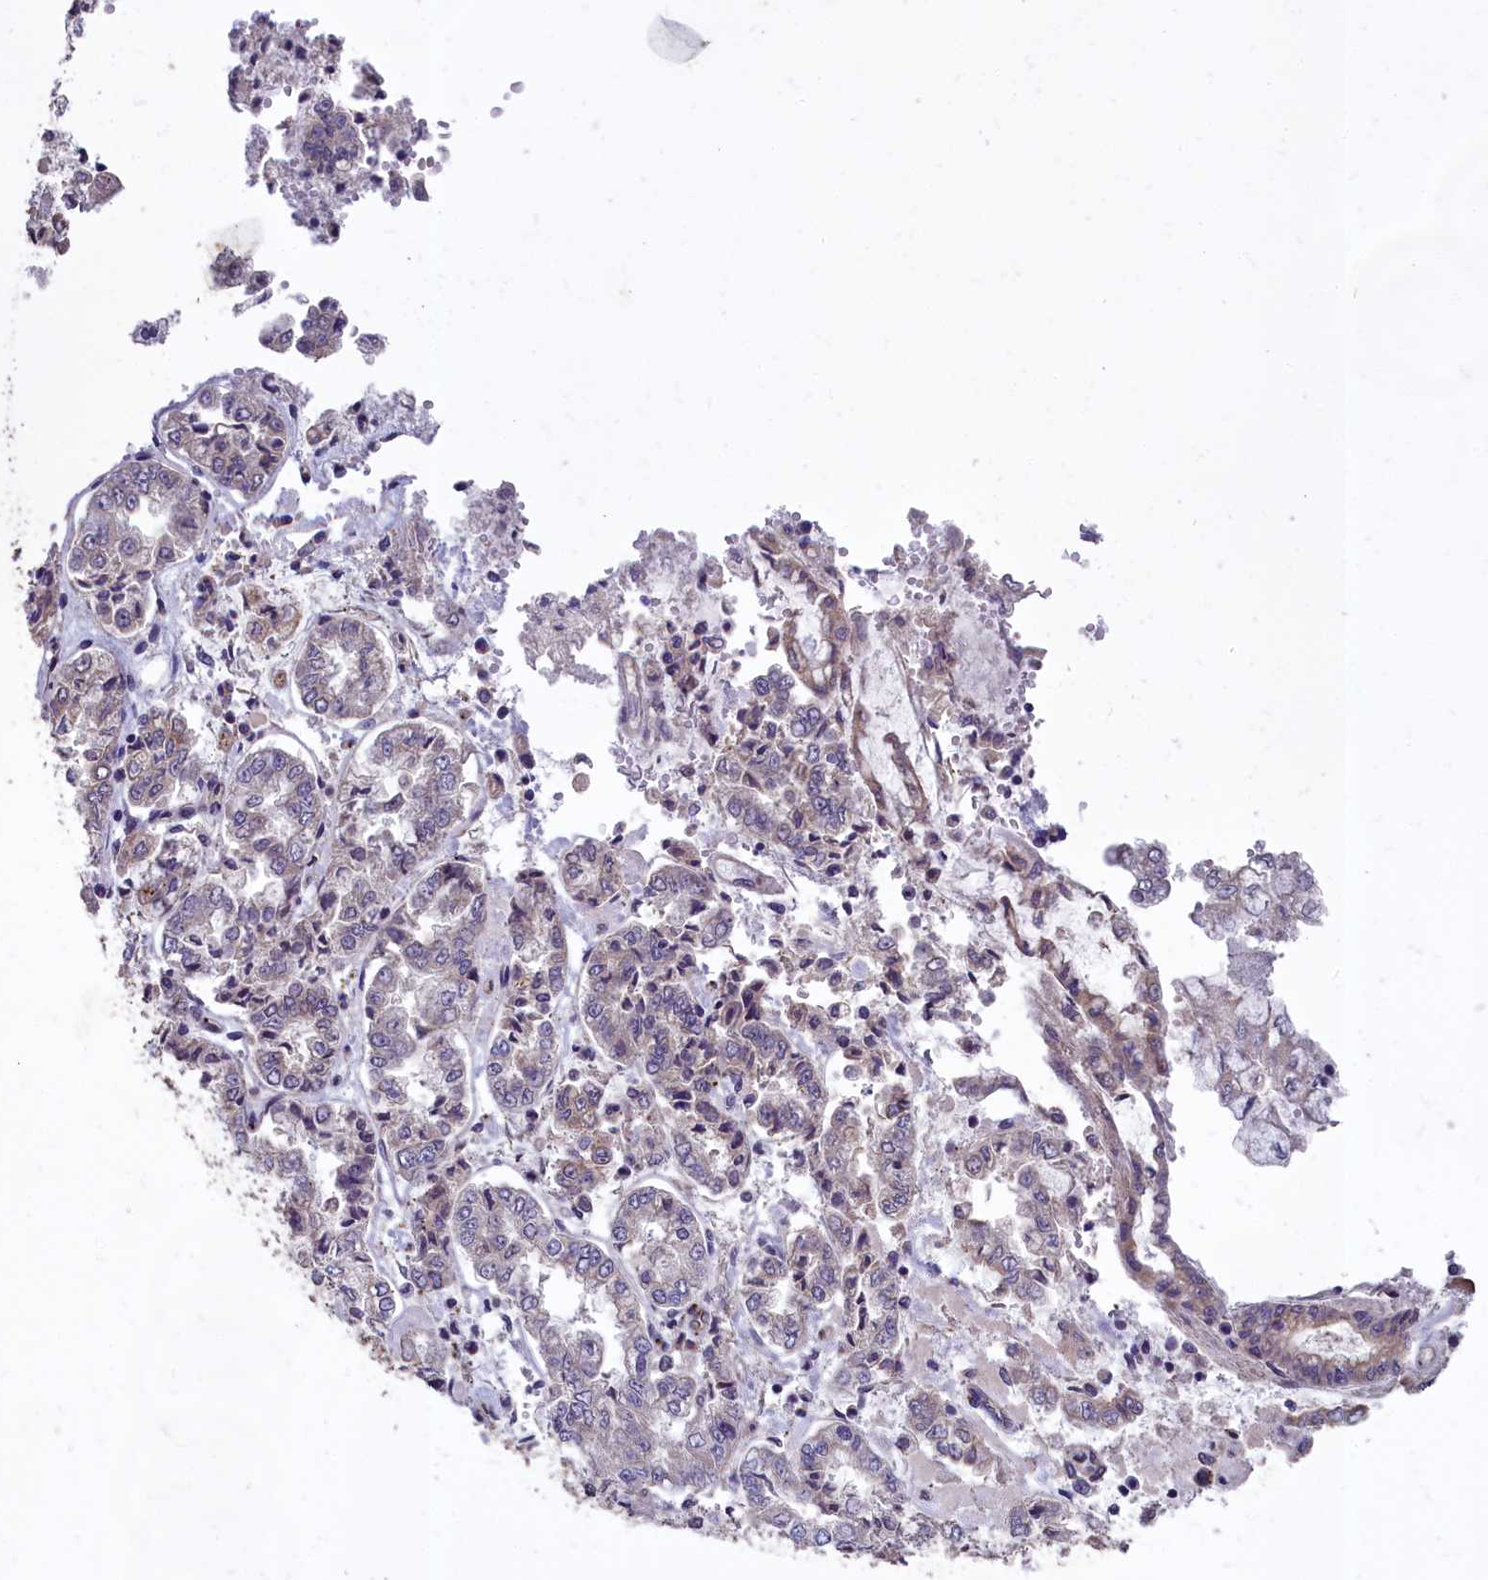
{"staining": {"intensity": "negative", "quantity": "none", "location": "none"}, "tissue": "stomach cancer", "cell_type": "Tumor cells", "image_type": "cancer", "snomed": [{"axis": "morphology", "description": "Adenocarcinoma, NOS"}, {"axis": "topography", "description": "Stomach"}], "caption": "IHC of human adenocarcinoma (stomach) demonstrates no positivity in tumor cells.", "gene": "CHD9", "patient": {"sex": "male", "age": 76}}